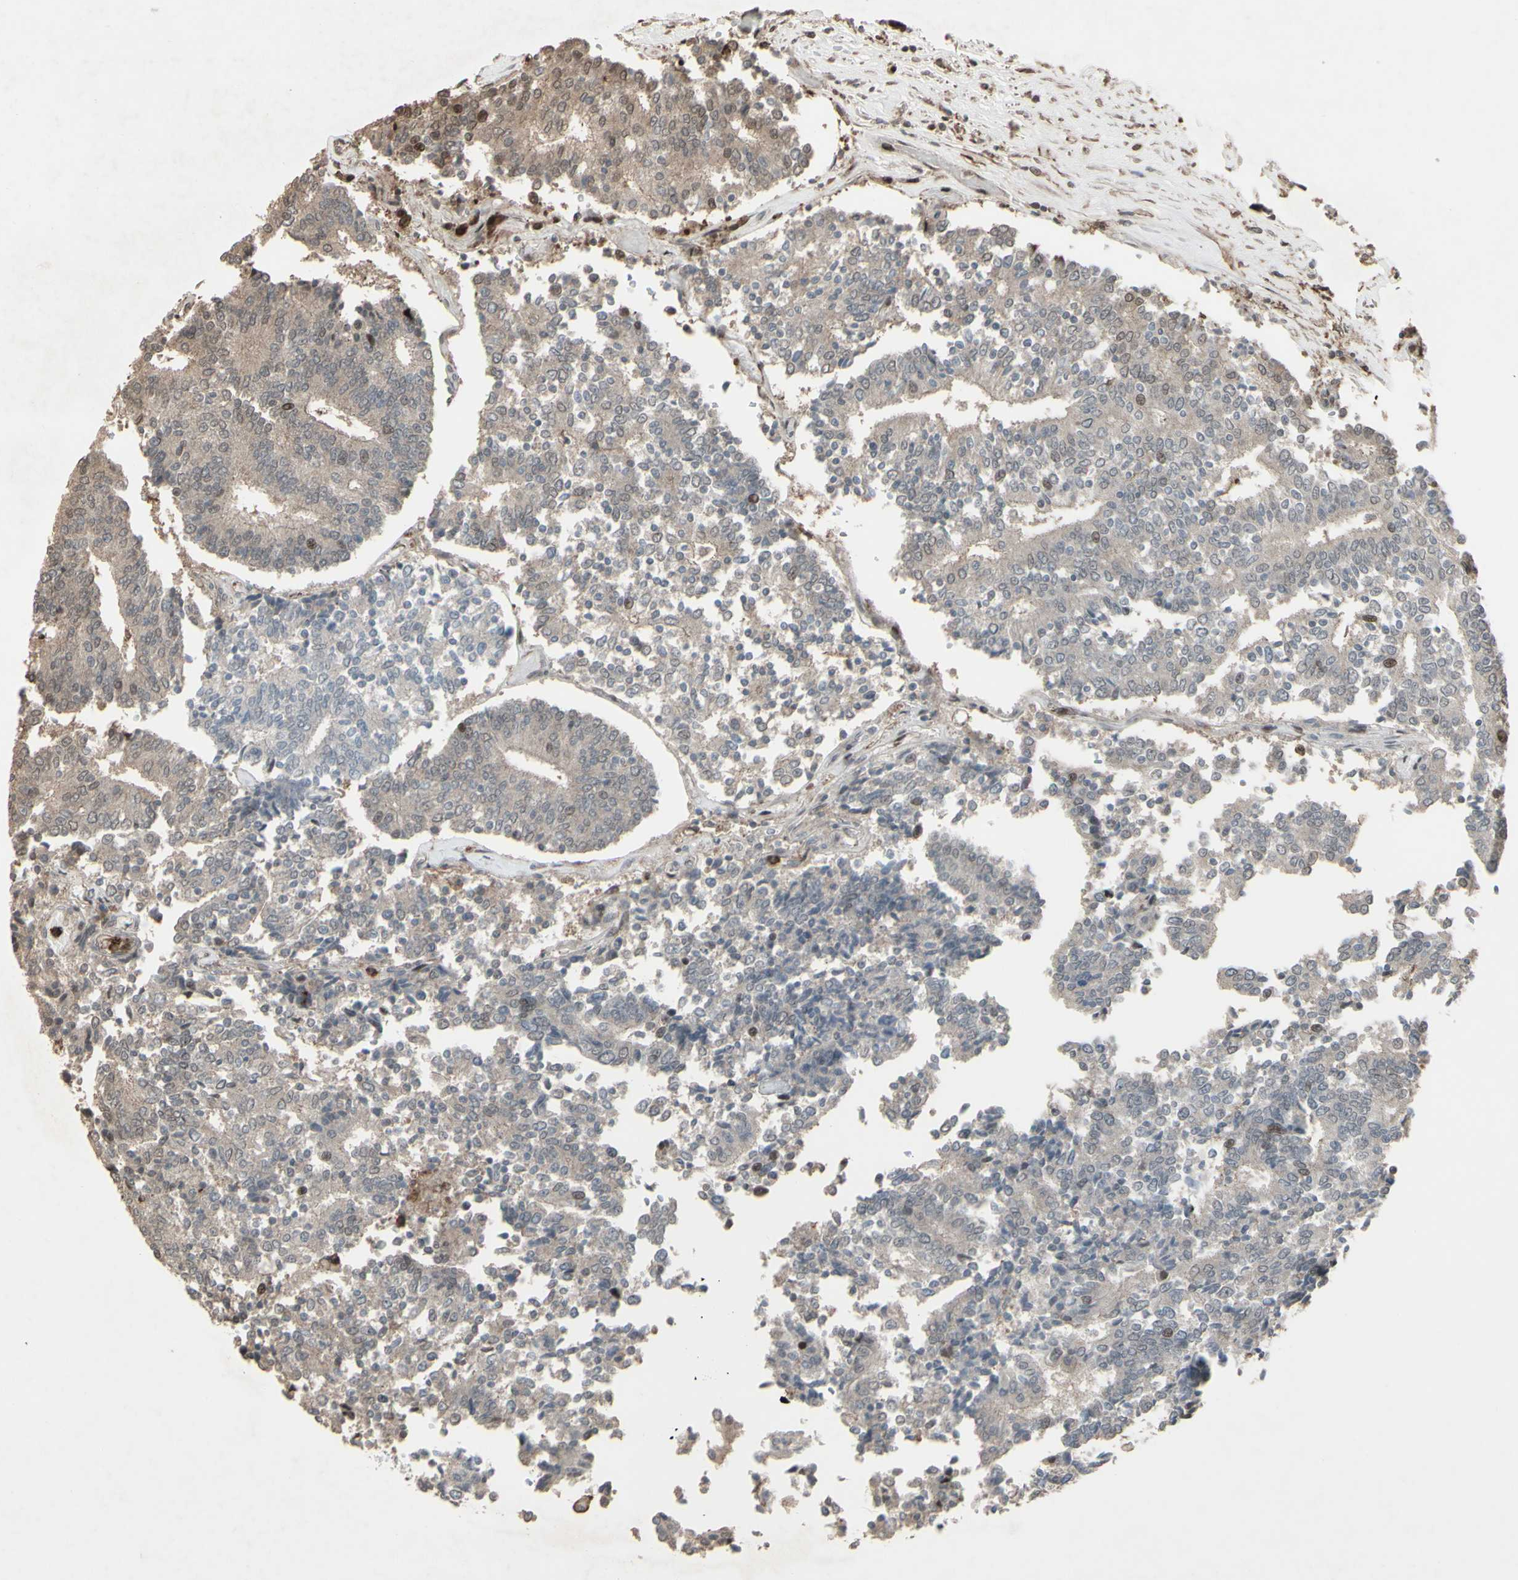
{"staining": {"intensity": "weak", "quantity": "<25%", "location": "nuclear"}, "tissue": "prostate cancer", "cell_type": "Tumor cells", "image_type": "cancer", "snomed": [{"axis": "morphology", "description": "Normal tissue, NOS"}, {"axis": "morphology", "description": "Adenocarcinoma, High grade"}, {"axis": "topography", "description": "Prostate"}, {"axis": "topography", "description": "Seminal veicle"}], "caption": "This is a histopathology image of immunohistochemistry (IHC) staining of prostate high-grade adenocarcinoma, which shows no positivity in tumor cells.", "gene": "CD33", "patient": {"sex": "male", "age": 55}}